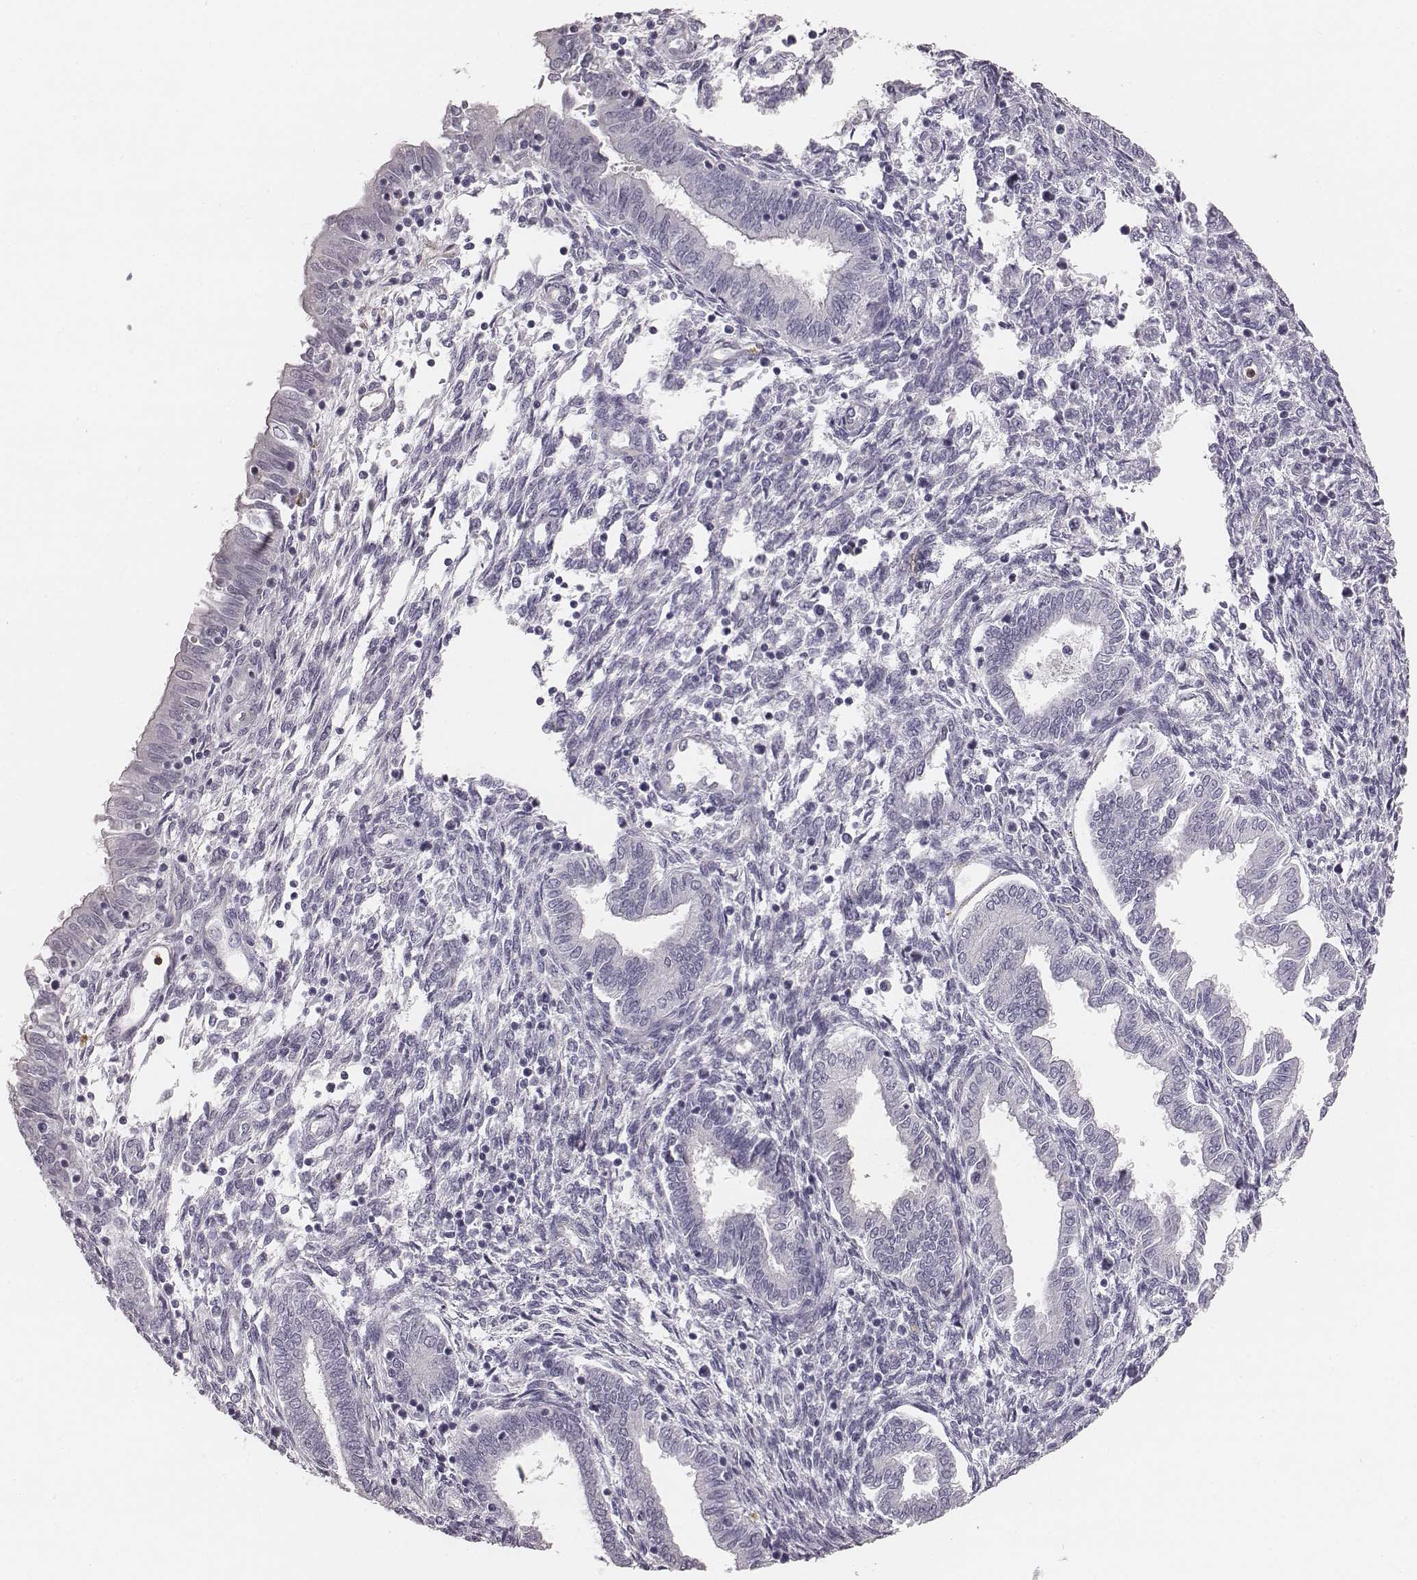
{"staining": {"intensity": "negative", "quantity": "none", "location": "none"}, "tissue": "endometrium", "cell_type": "Cells in endometrial stroma", "image_type": "normal", "snomed": [{"axis": "morphology", "description": "Normal tissue, NOS"}, {"axis": "topography", "description": "Endometrium"}], "caption": "This is an immunohistochemistry histopathology image of unremarkable endometrium. There is no expression in cells in endometrial stroma.", "gene": "KCNJ12", "patient": {"sex": "female", "age": 42}}